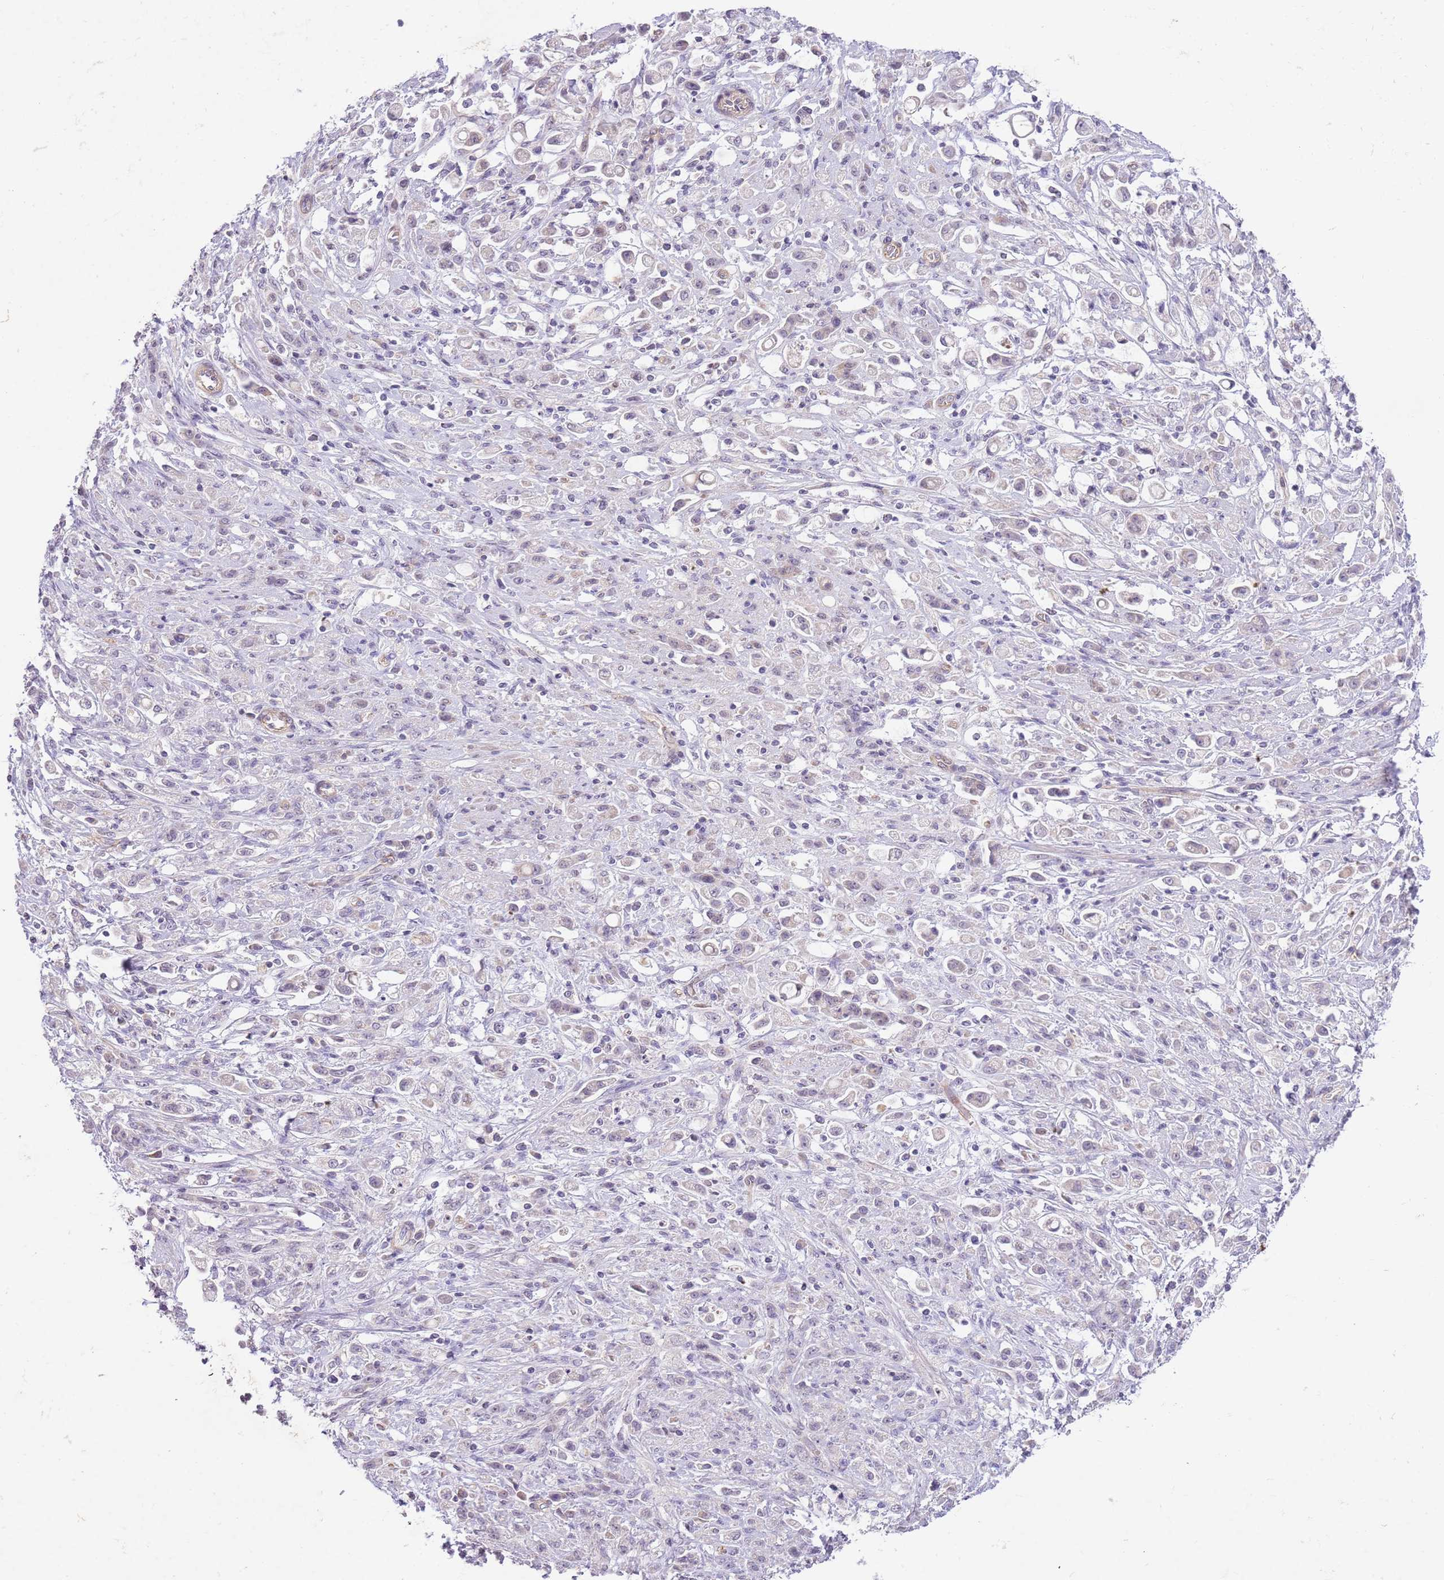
{"staining": {"intensity": "negative", "quantity": "none", "location": "none"}, "tissue": "stomach cancer", "cell_type": "Tumor cells", "image_type": "cancer", "snomed": [{"axis": "morphology", "description": "Adenocarcinoma, NOS"}, {"axis": "topography", "description": "Stomach"}], "caption": "A high-resolution photomicrograph shows immunohistochemistry staining of stomach cancer (adenocarcinoma), which shows no significant positivity in tumor cells.", "gene": "ZNF658", "patient": {"sex": "female", "age": 60}}